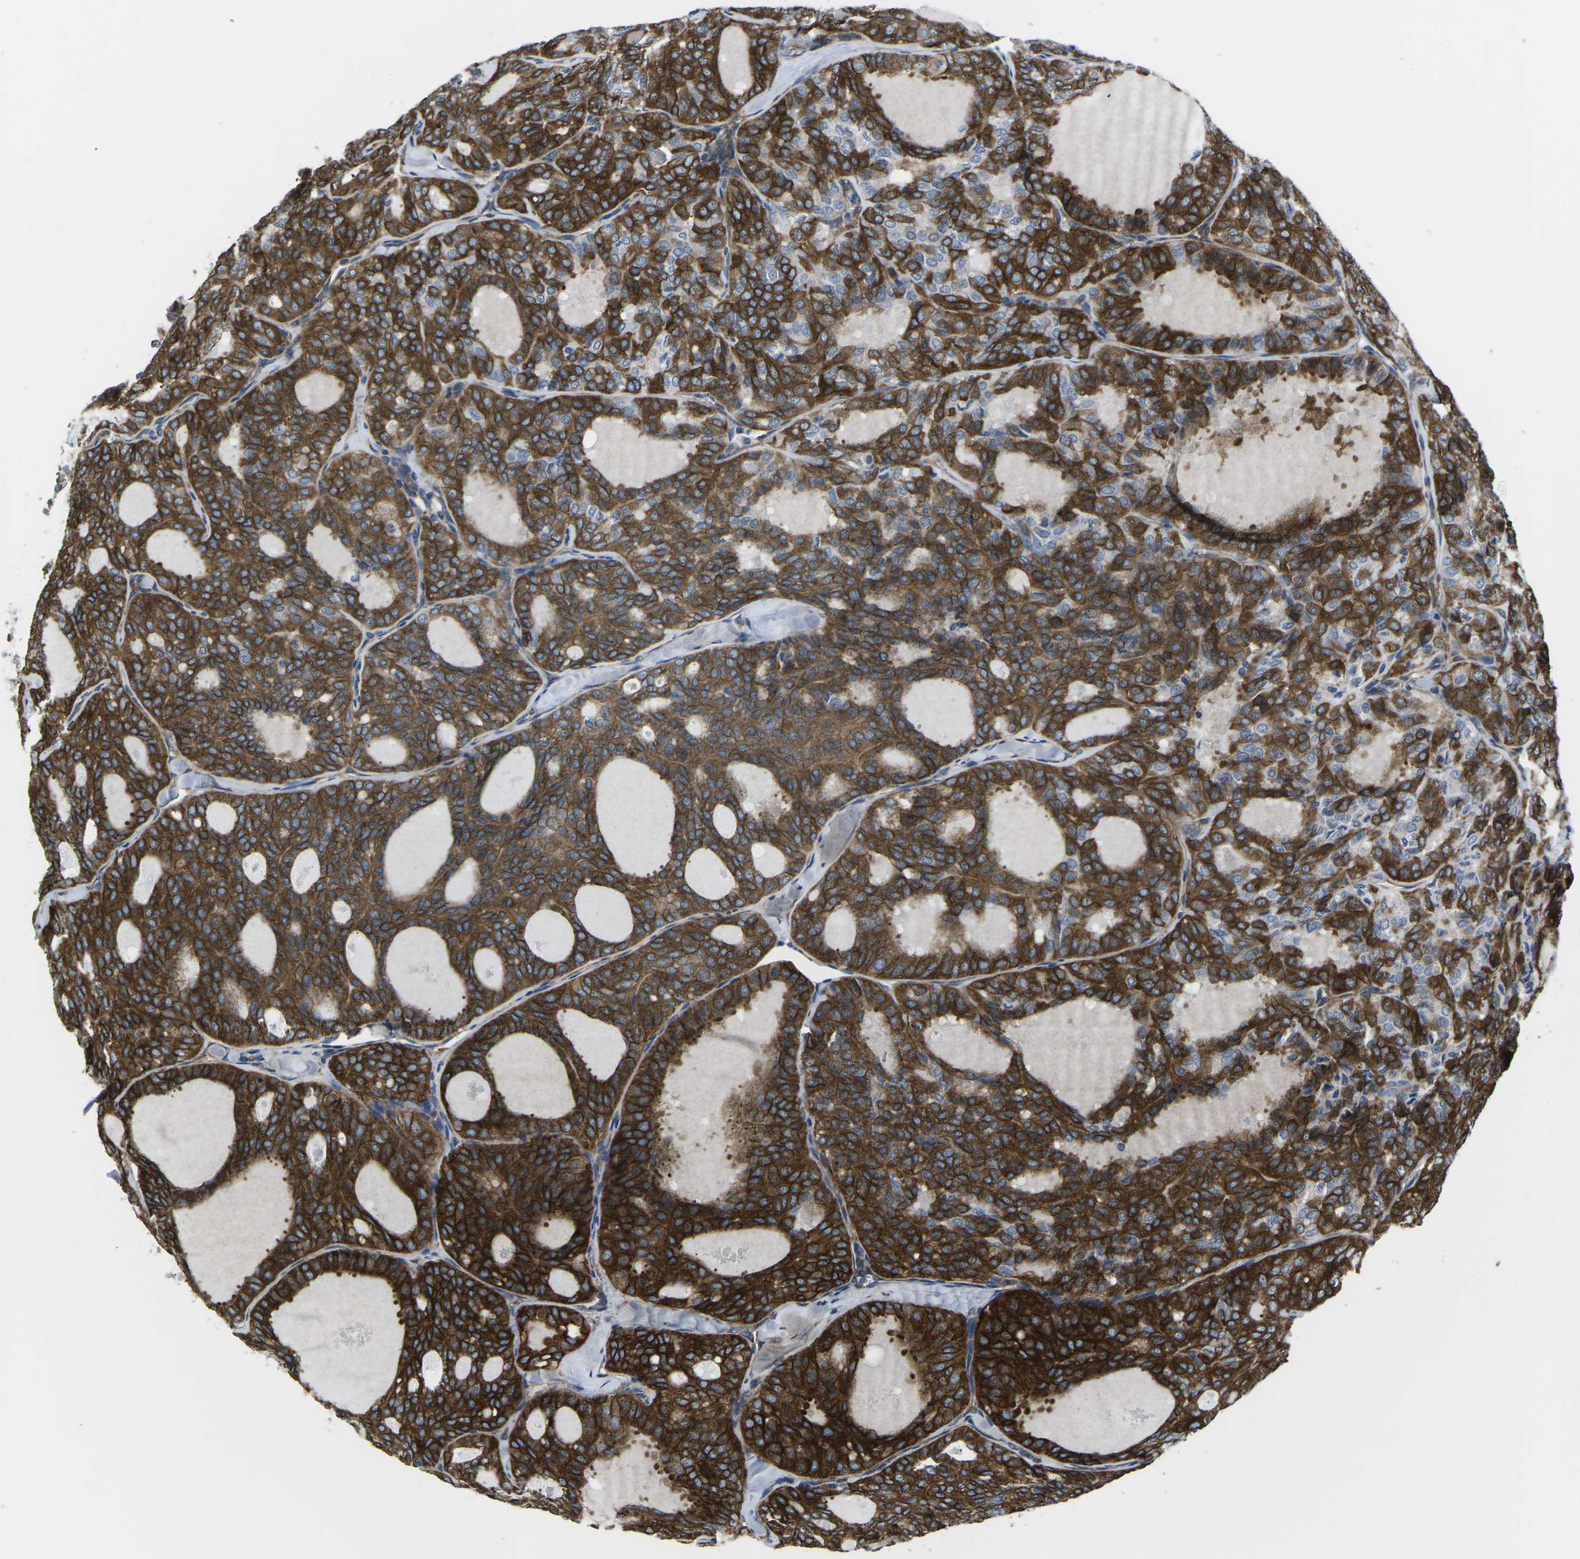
{"staining": {"intensity": "strong", "quantity": ">75%", "location": "cytoplasmic/membranous"}, "tissue": "thyroid cancer", "cell_type": "Tumor cells", "image_type": "cancer", "snomed": [{"axis": "morphology", "description": "Follicular adenoma carcinoma, NOS"}, {"axis": "topography", "description": "Thyroid gland"}], "caption": "This image exhibits immunohistochemistry staining of thyroid cancer (follicular adenoma carcinoma), with high strong cytoplasmic/membranous expression in about >75% of tumor cells.", "gene": "DLG1", "patient": {"sex": "male", "age": 75}}